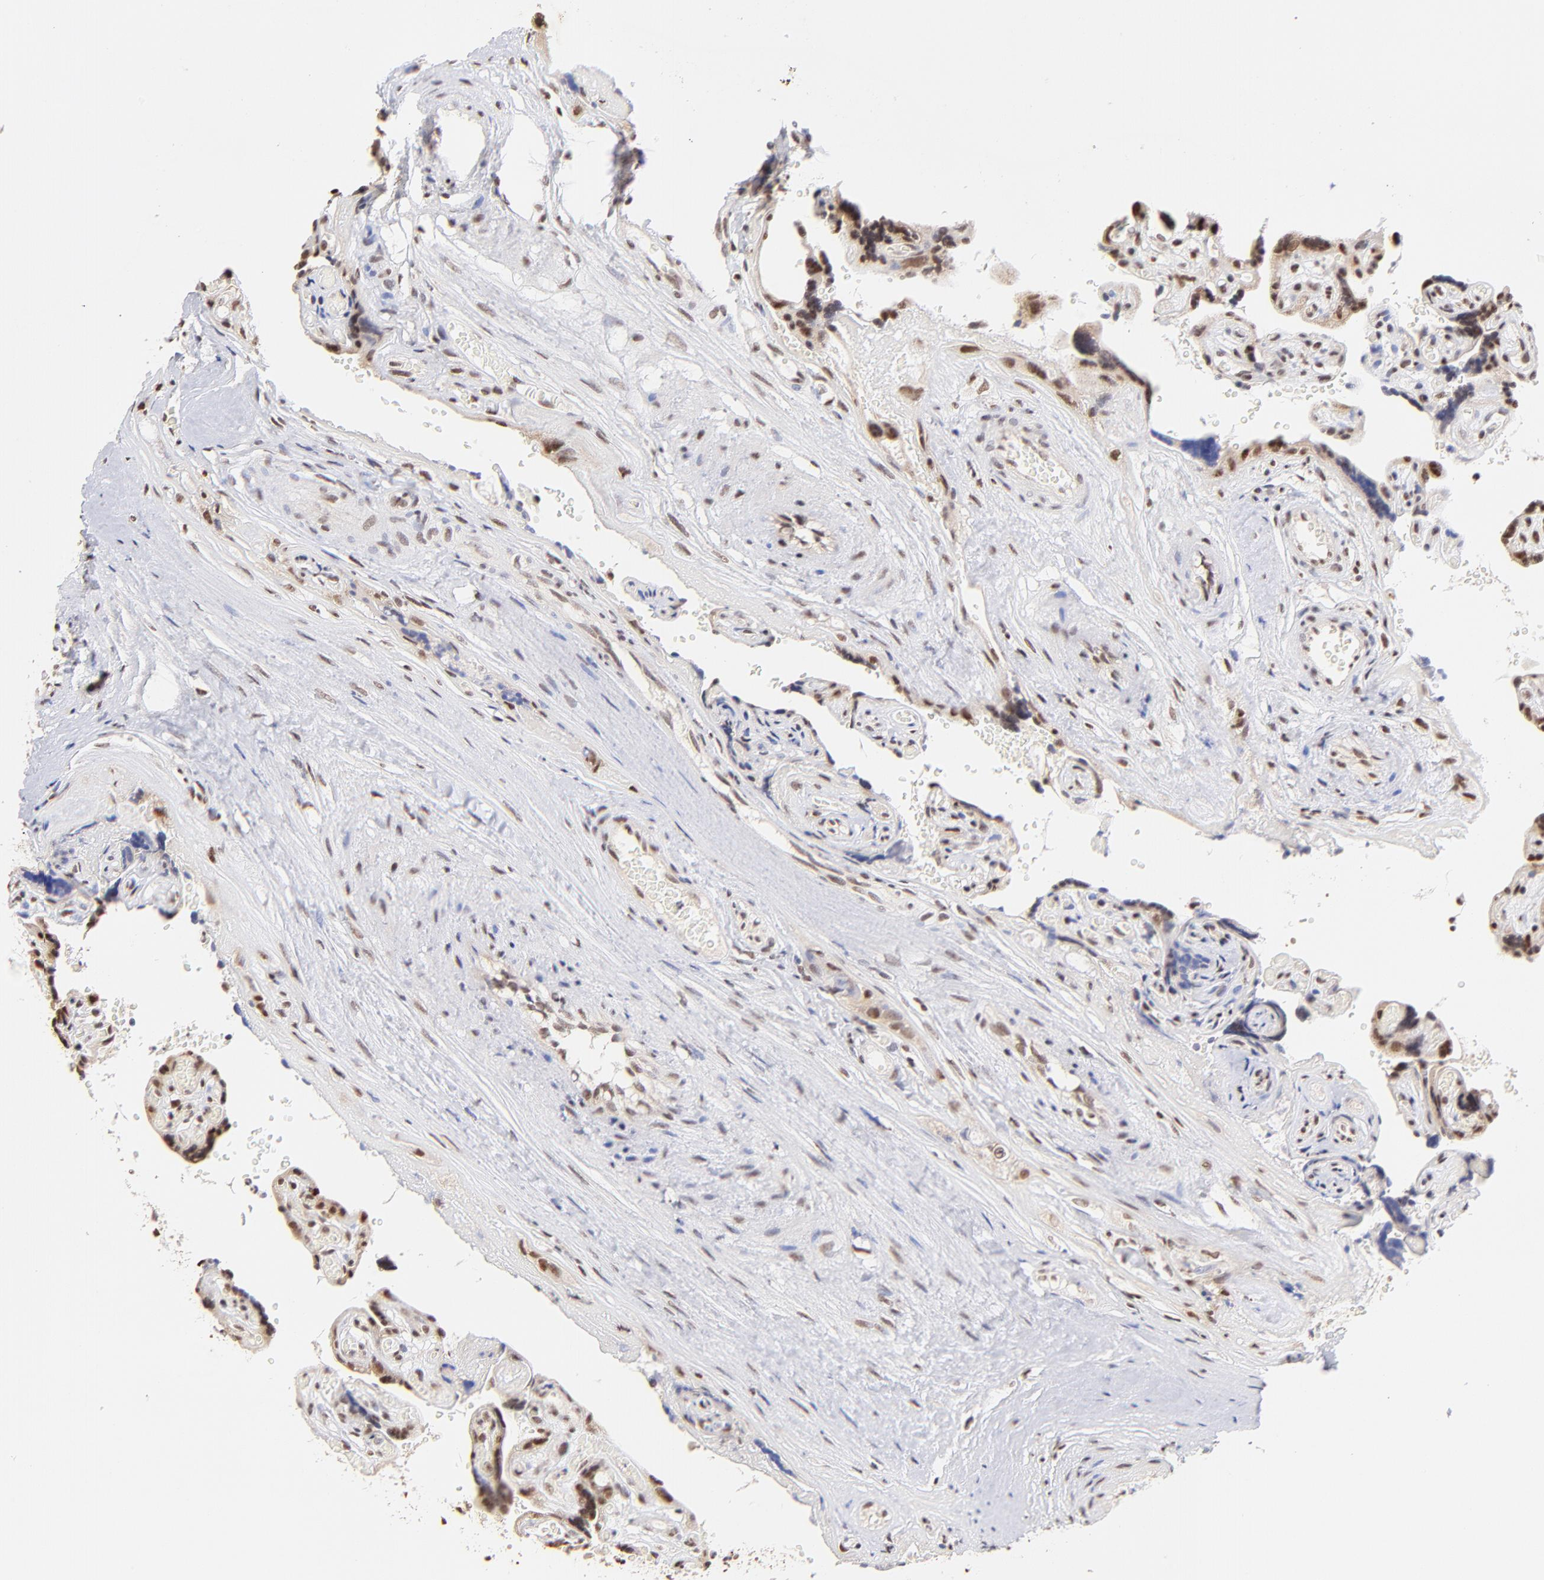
{"staining": {"intensity": "weak", "quantity": ">75%", "location": "nuclear"}, "tissue": "placenta", "cell_type": "Decidual cells", "image_type": "normal", "snomed": [{"axis": "morphology", "description": "Normal tissue, NOS"}, {"axis": "topography", "description": "Placenta"}], "caption": "Weak nuclear expression is appreciated in about >75% of decidual cells in normal placenta.", "gene": "ZNF670", "patient": {"sex": "female", "age": 30}}